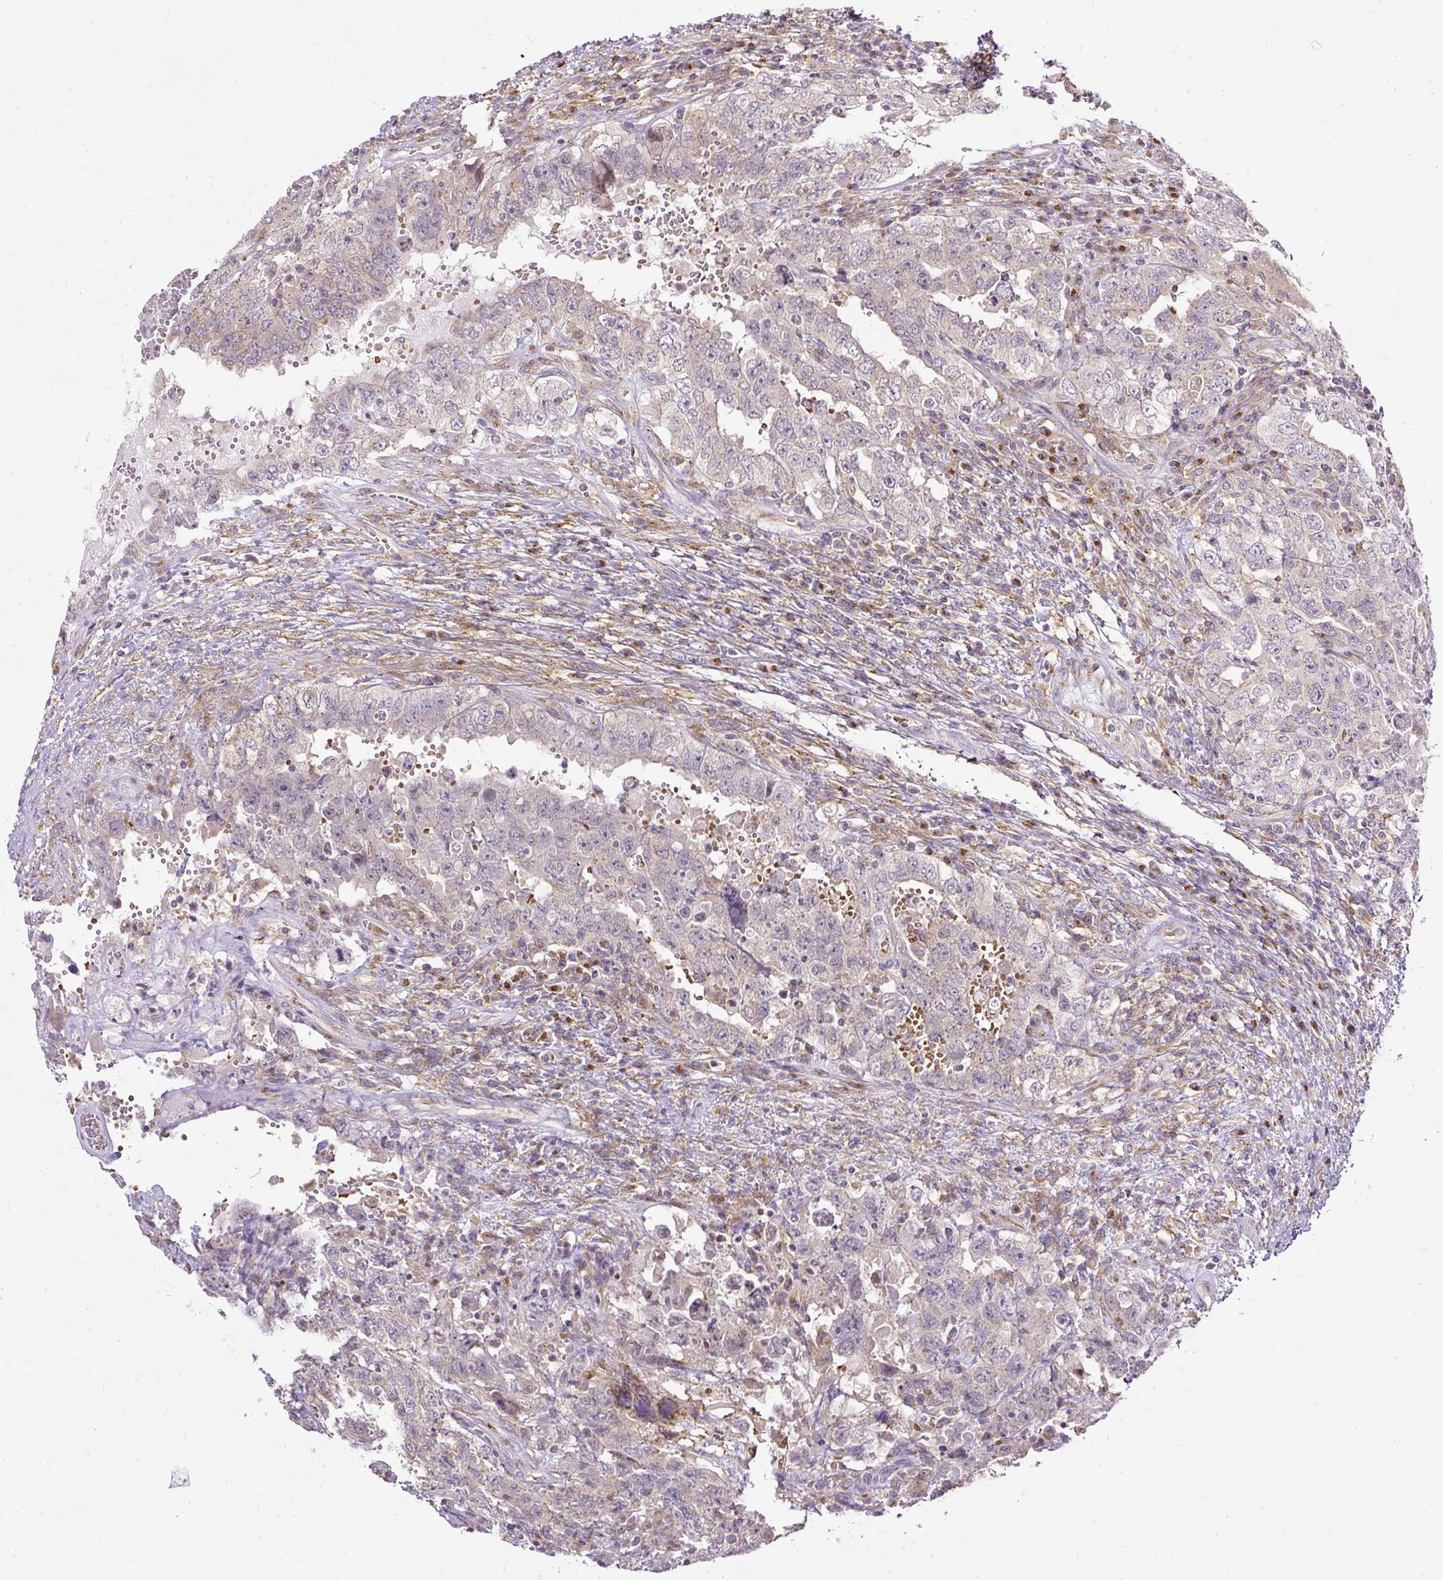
{"staining": {"intensity": "negative", "quantity": "none", "location": "none"}, "tissue": "testis cancer", "cell_type": "Tumor cells", "image_type": "cancer", "snomed": [{"axis": "morphology", "description": "Carcinoma, Embryonal, NOS"}, {"axis": "topography", "description": "Testis"}], "caption": "Human testis cancer stained for a protein using immunohistochemistry reveals no positivity in tumor cells.", "gene": "SMC4", "patient": {"sex": "male", "age": 26}}